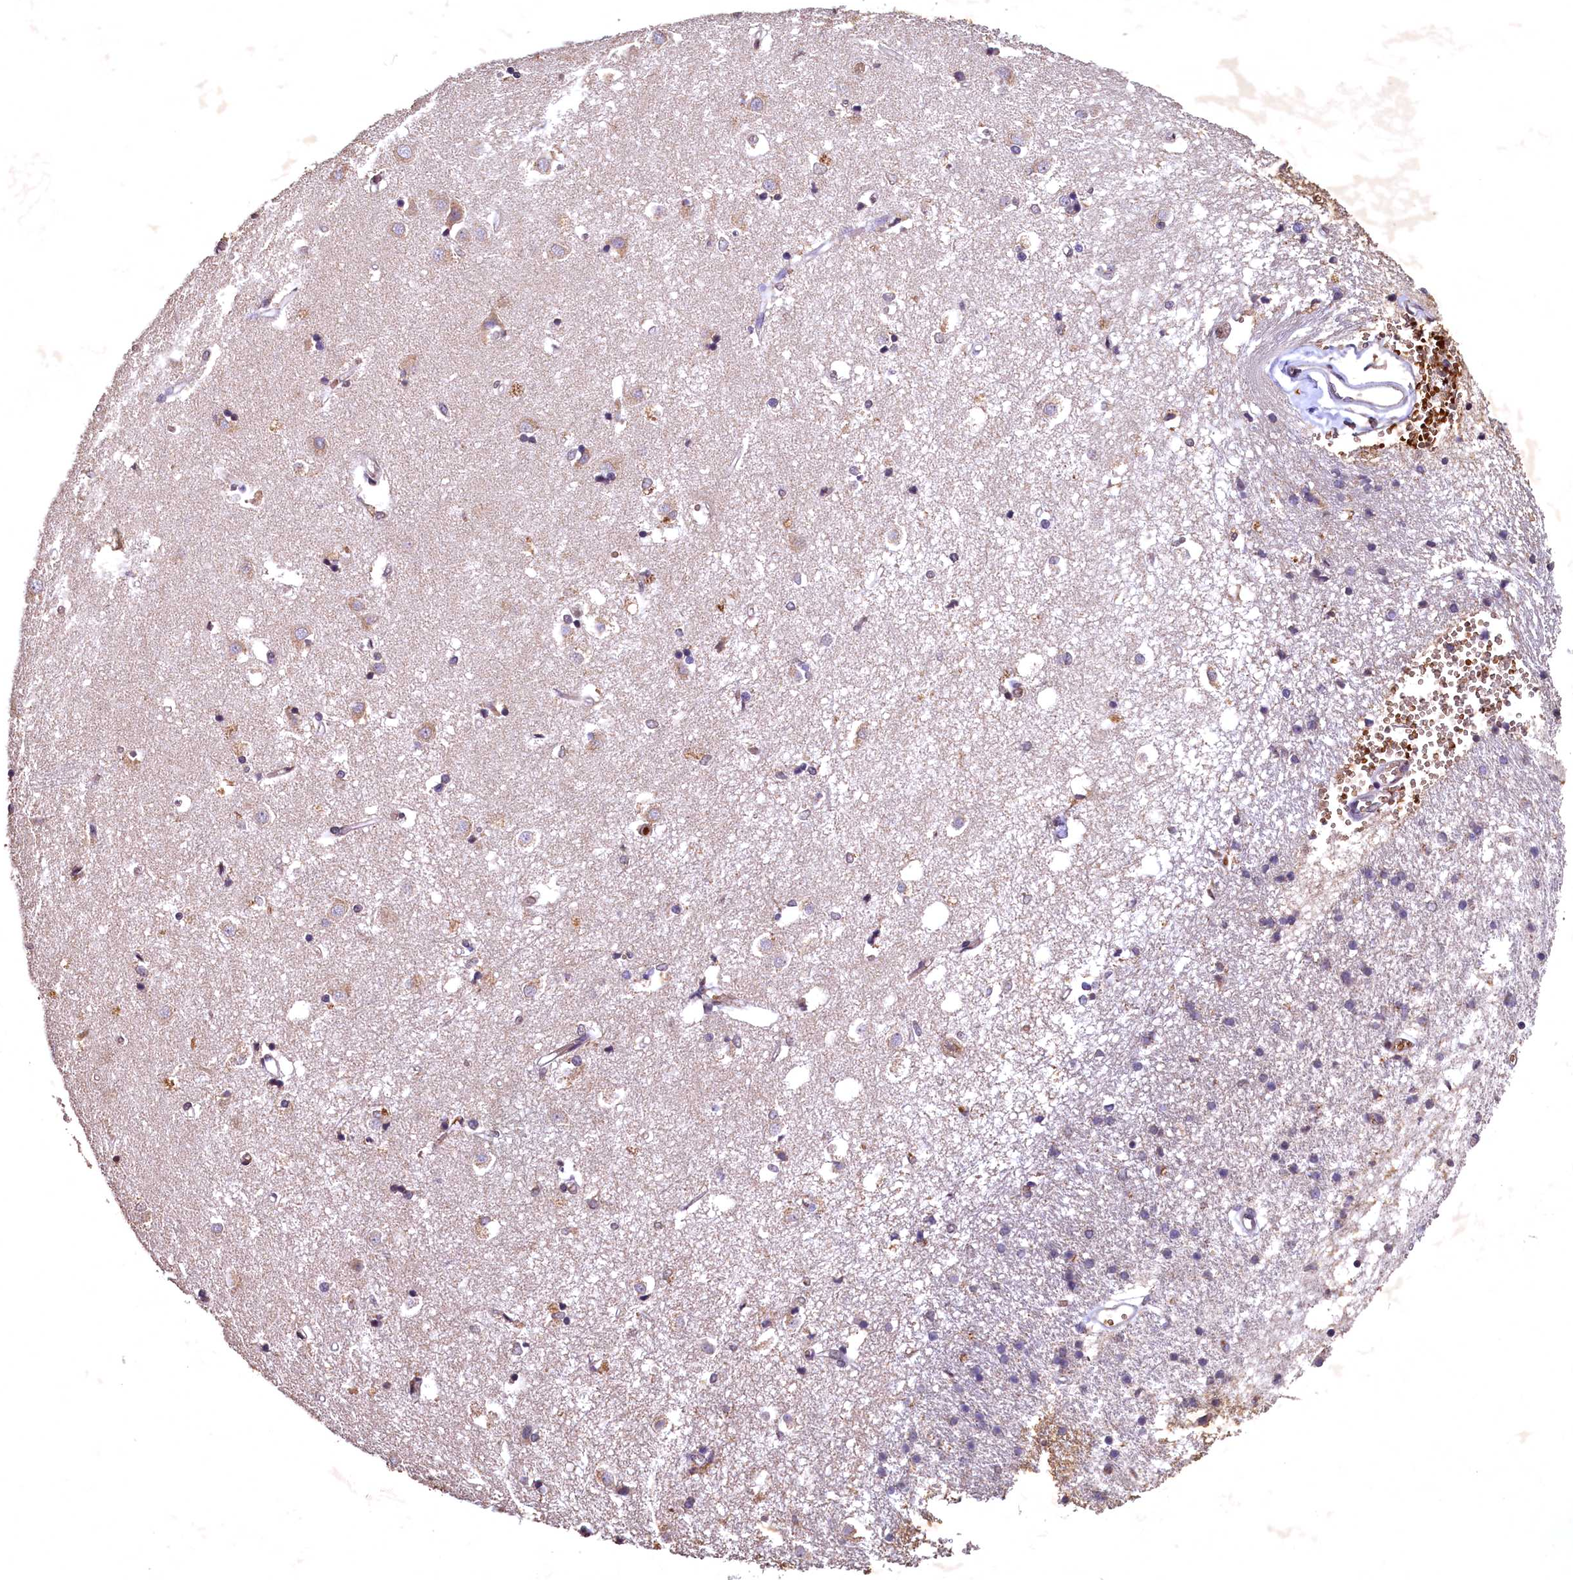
{"staining": {"intensity": "negative", "quantity": "none", "location": "none"}, "tissue": "caudate", "cell_type": "Glial cells", "image_type": "normal", "snomed": [{"axis": "morphology", "description": "Normal tissue, NOS"}, {"axis": "topography", "description": "Lateral ventricle wall"}], "caption": "The histopathology image shows no significant expression in glial cells of caudate. The staining was performed using DAB (3,3'-diaminobenzidine) to visualize the protein expression in brown, while the nuclei were stained in blue with hematoxylin (Magnification: 20x).", "gene": "SPTA1", "patient": {"sex": "male", "age": 45}}